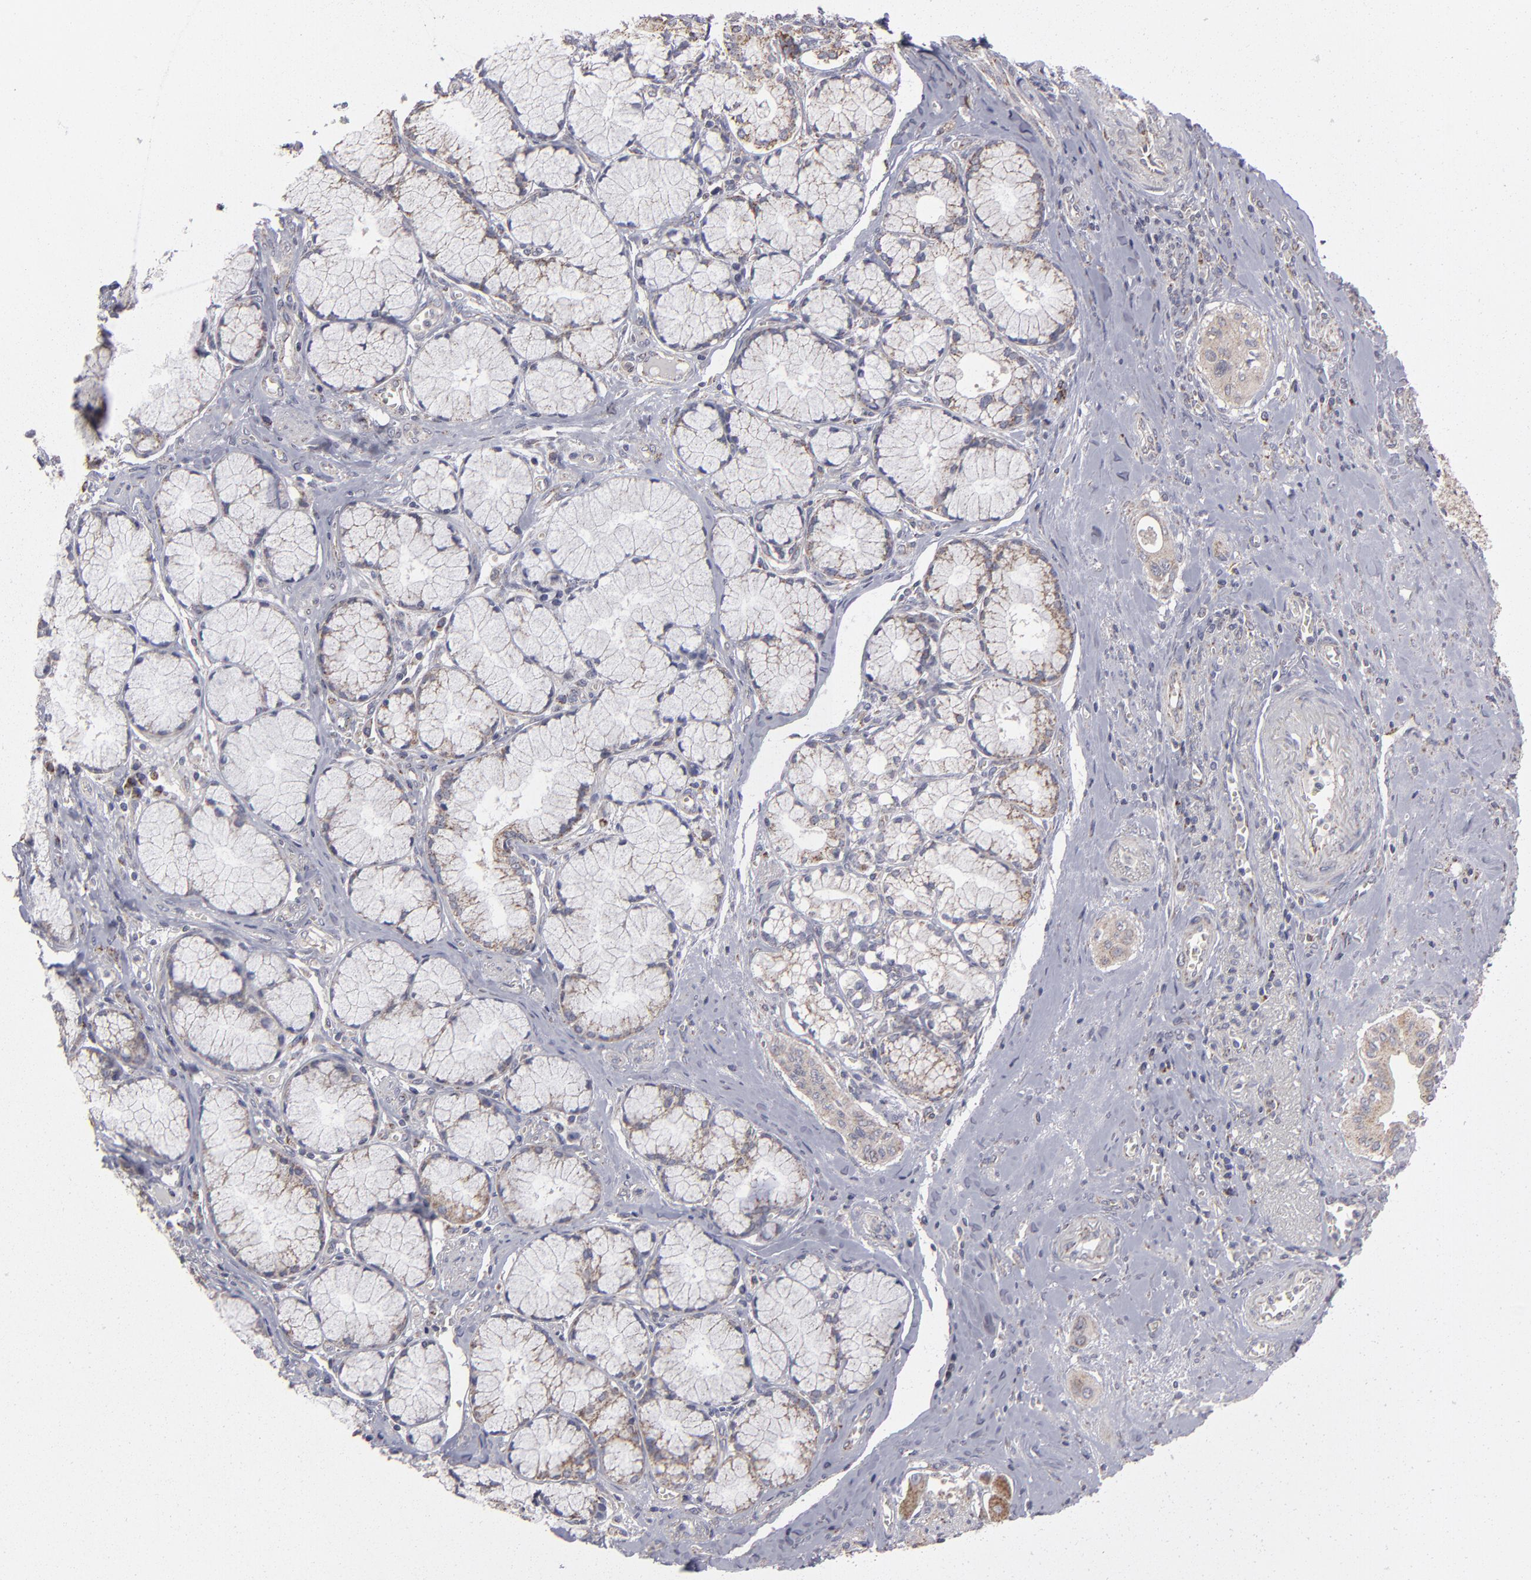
{"staining": {"intensity": "weak", "quantity": "25%-75%", "location": "cytoplasmic/membranous"}, "tissue": "pancreatic cancer", "cell_type": "Tumor cells", "image_type": "cancer", "snomed": [{"axis": "morphology", "description": "Adenocarcinoma, NOS"}, {"axis": "topography", "description": "Pancreas"}], "caption": "Immunohistochemistry (IHC) image of neoplastic tissue: pancreatic cancer stained using immunohistochemistry exhibits low levels of weak protein expression localized specifically in the cytoplasmic/membranous of tumor cells, appearing as a cytoplasmic/membranous brown color.", "gene": "MYOM2", "patient": {"sex": "male", "age": 77}}